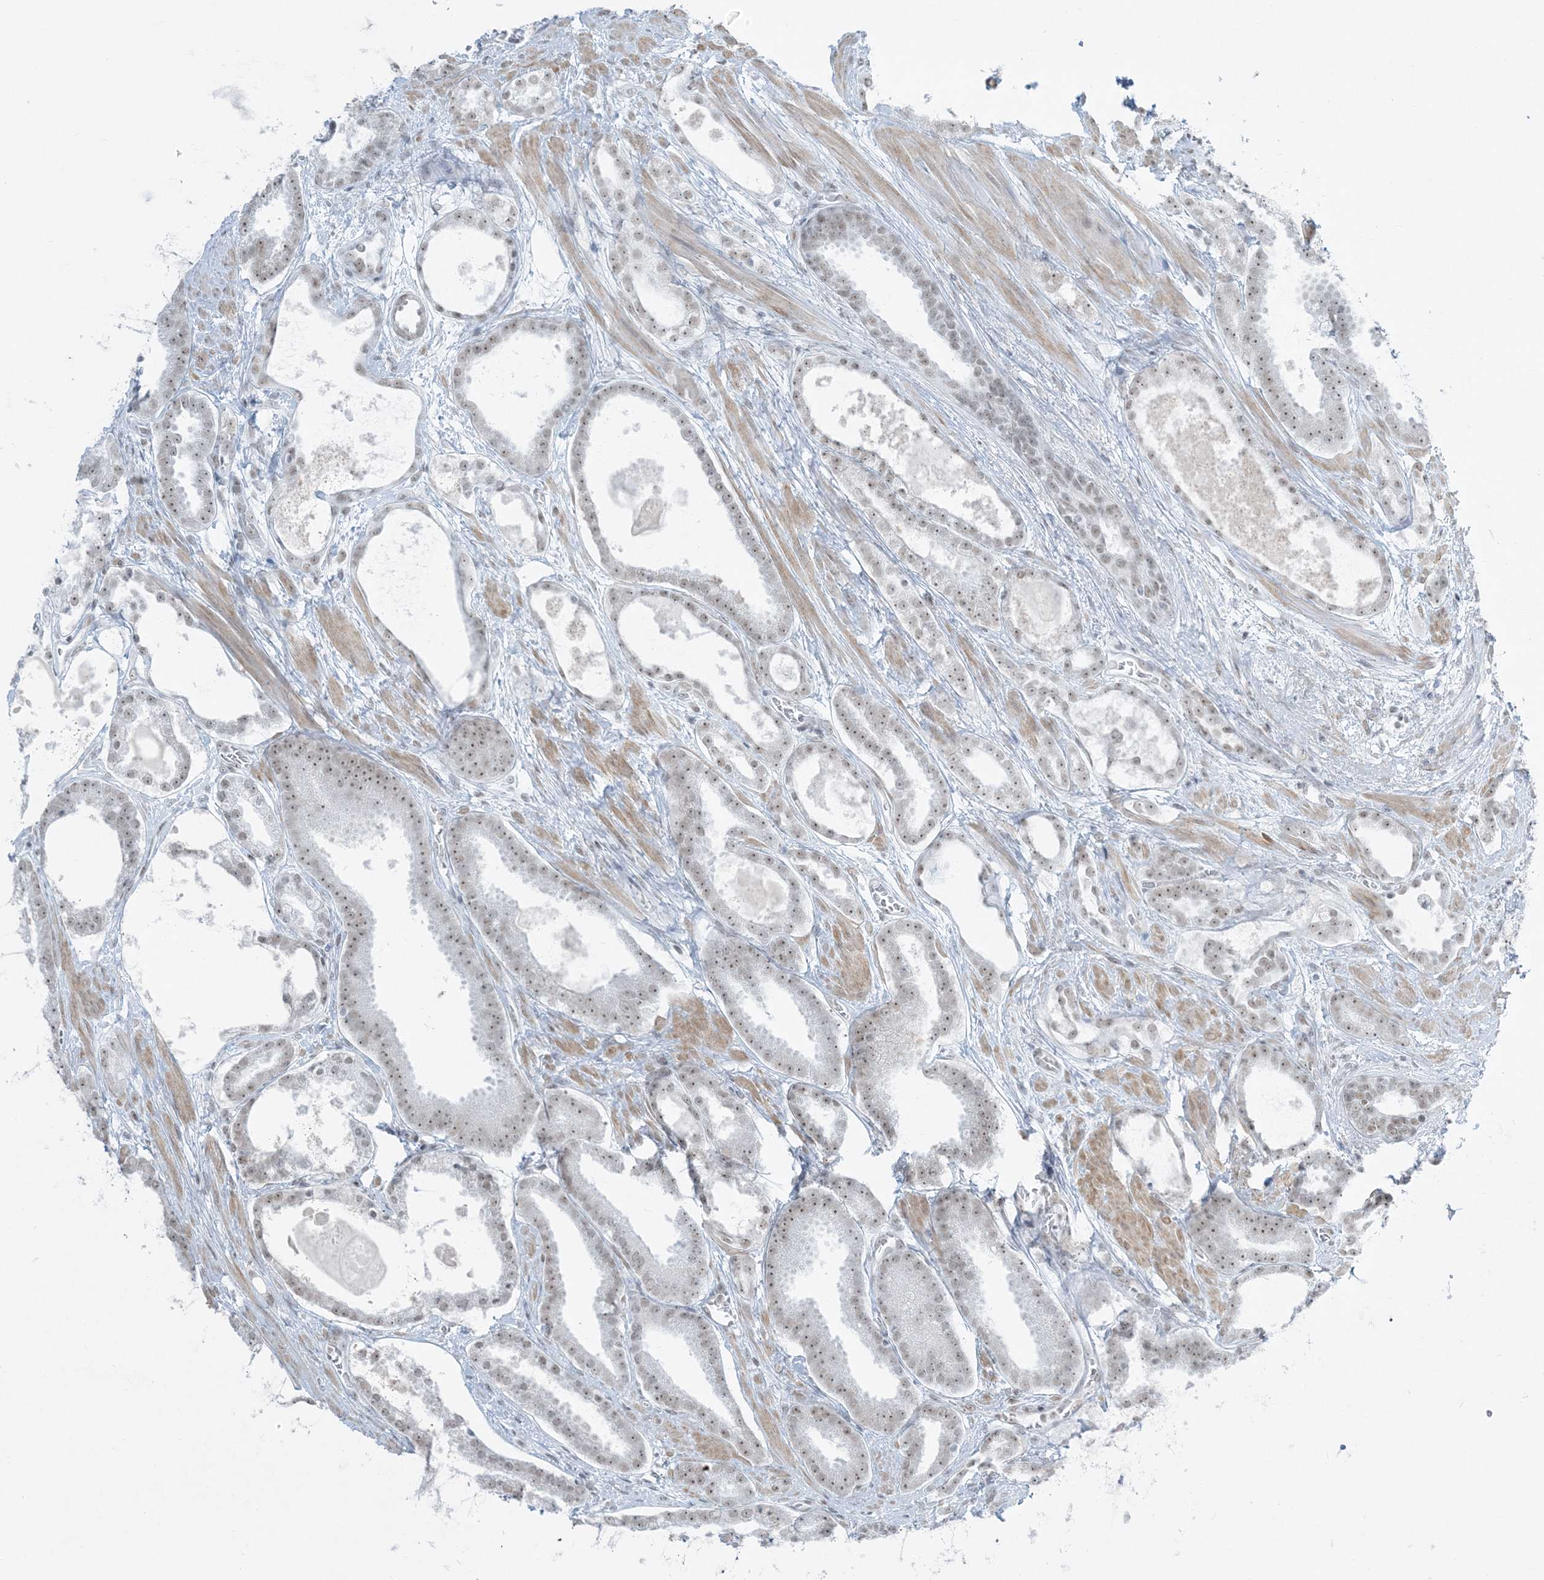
{"staining": {"intensity": "weak", "quantity": ">75%", "location": "nuclear"}, "tissue": "prostate cancer", "cell_type": "Tumor cells", "image_type": "cancer", "snomed": [{"axis": "morphology", "description": "Adenocarcinoma, High grade"}, {"axis": "topography", "description": "Prostate"}], "caption": "This histopathology image displays prostate cancer (adenocarcinoma (high-grade)) stained with immunohistochemistry to label a protein in brown. The nuclear of tumor cells show weak positivity for the protein. Nuclei are counter-stained blue.", "gene": "ZNF787", "patient": {"sex": "male", "age": 60}}